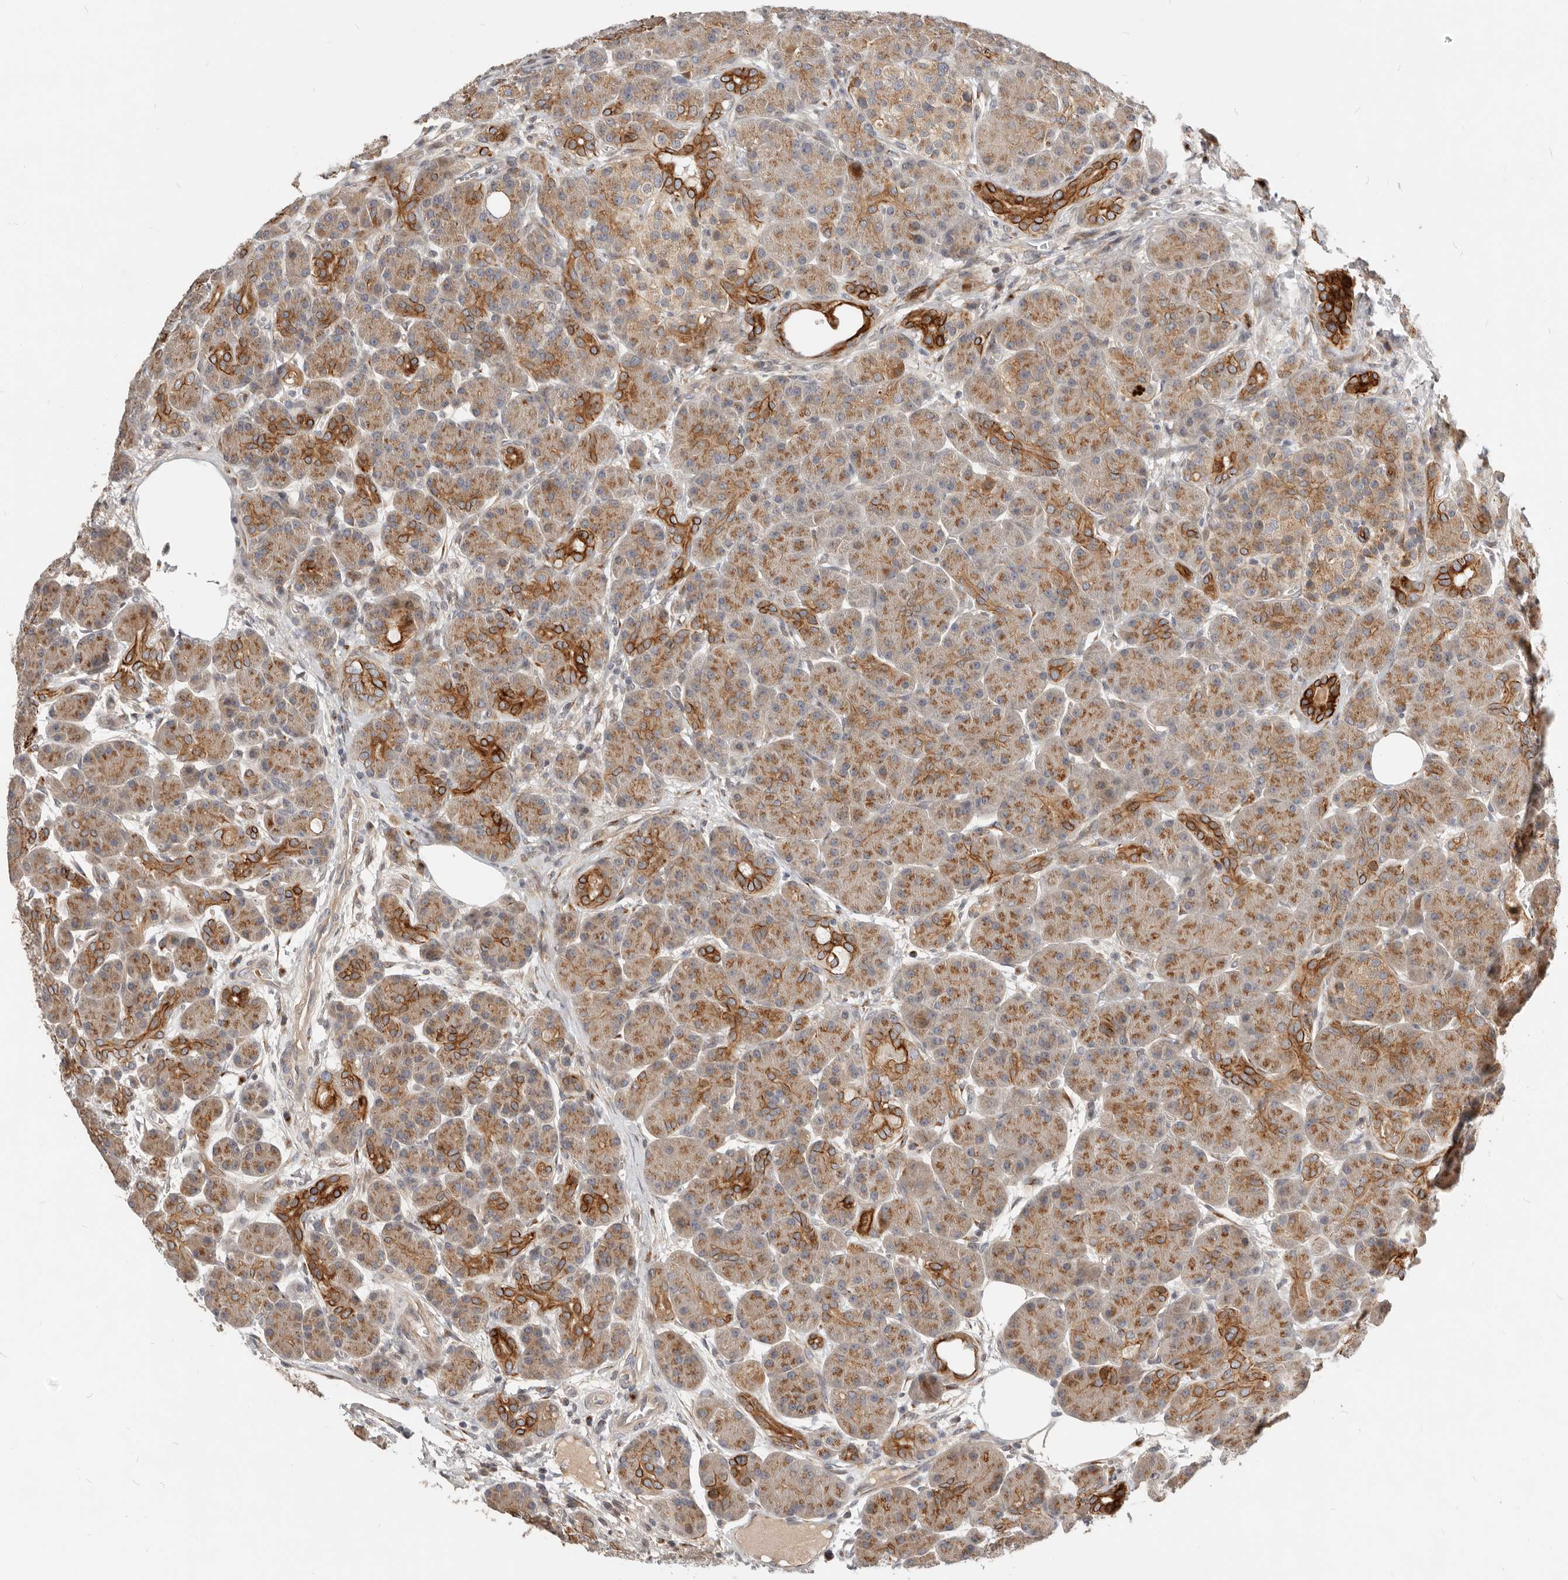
{"staining": {"intensity": "moderate", "quantity": ">75%", "location": "cytoplasmic/membranous"}, "tissue": "pancreas", "cell_type": "Exocrine glandular cells", "image_type": "normal", "snomed": [{"axis": "morphology", "description": "Normal tissue, NOS"}, {"axis": "topography", "description": "Pancreas"}], "caption": "Immunohistochemistry (IHC) of benign pancreas shows medium levels of moderate cytoplasmic/membranous positivity in approximately >75% of exocrine glandular cells. The staining is performed using DAB (3,3'-diaminobenzidine) brown chromogen to label protein expression. The nuclei are counter-stained blue using hematoxylin.", "gene": "NPY4R2", "patient": {"sex": "male", "age": 63}}